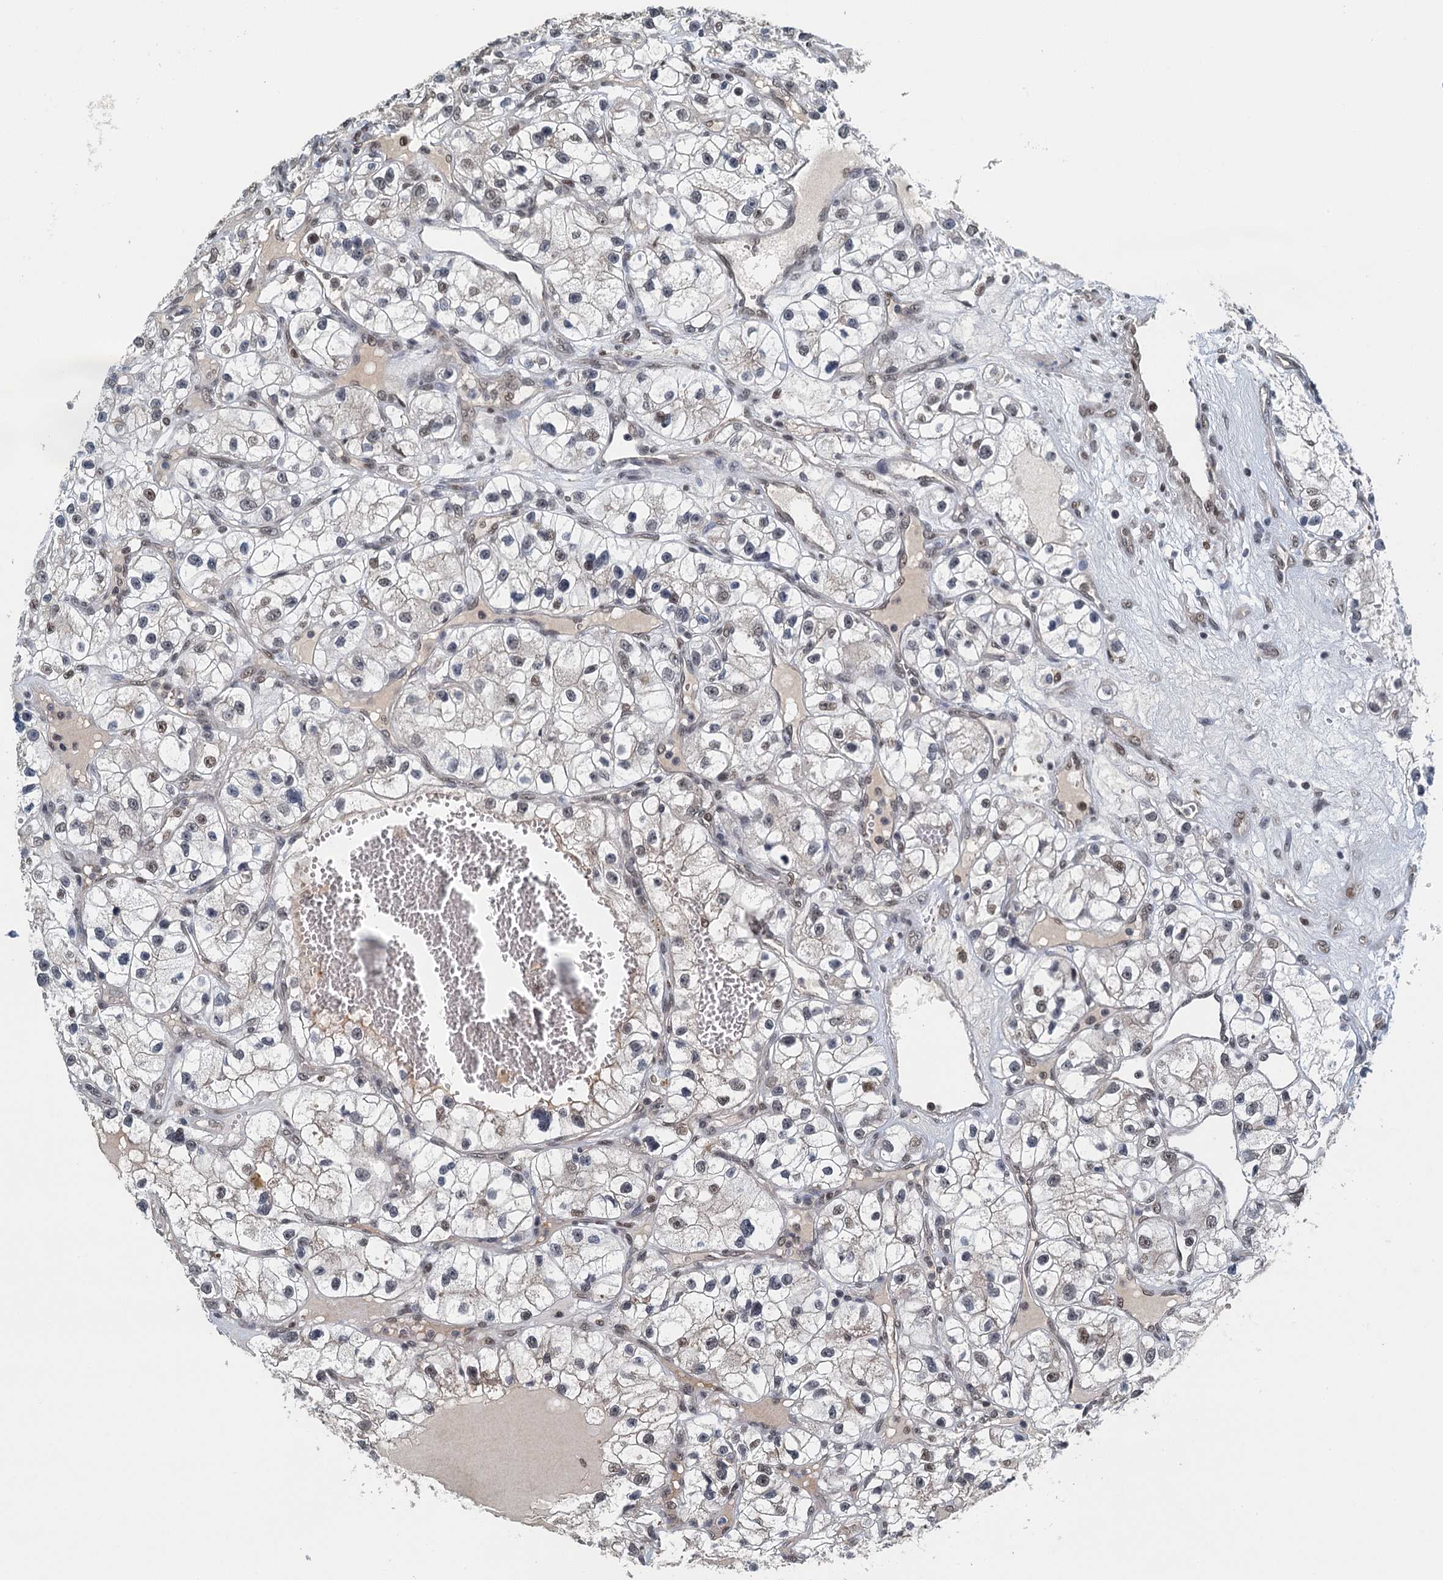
{"staining": {"intensity": "weak", "quantity": "25%-75%", "location": "nuclear"}, "tissue": "renal cancer", "cell_type": "Tumor cells", "image_type": "cancer", "snomed": [{"axis": "morphology", "description": "Adenocarcinoma, NOS"}, {"axis": "topography", "description": "Kidney"}], "caption": "The photomicrograph displays a brown stain indicating the presence of a protein in the nuclear of tumor cells in renal adenocarcinoma. (Stains: DAB in brown, nuclei in blue, Microscopy: brightfield microscopy at high magnification).", "gene": "MTA3", "patient": {"sex": "female", "age": 57}}